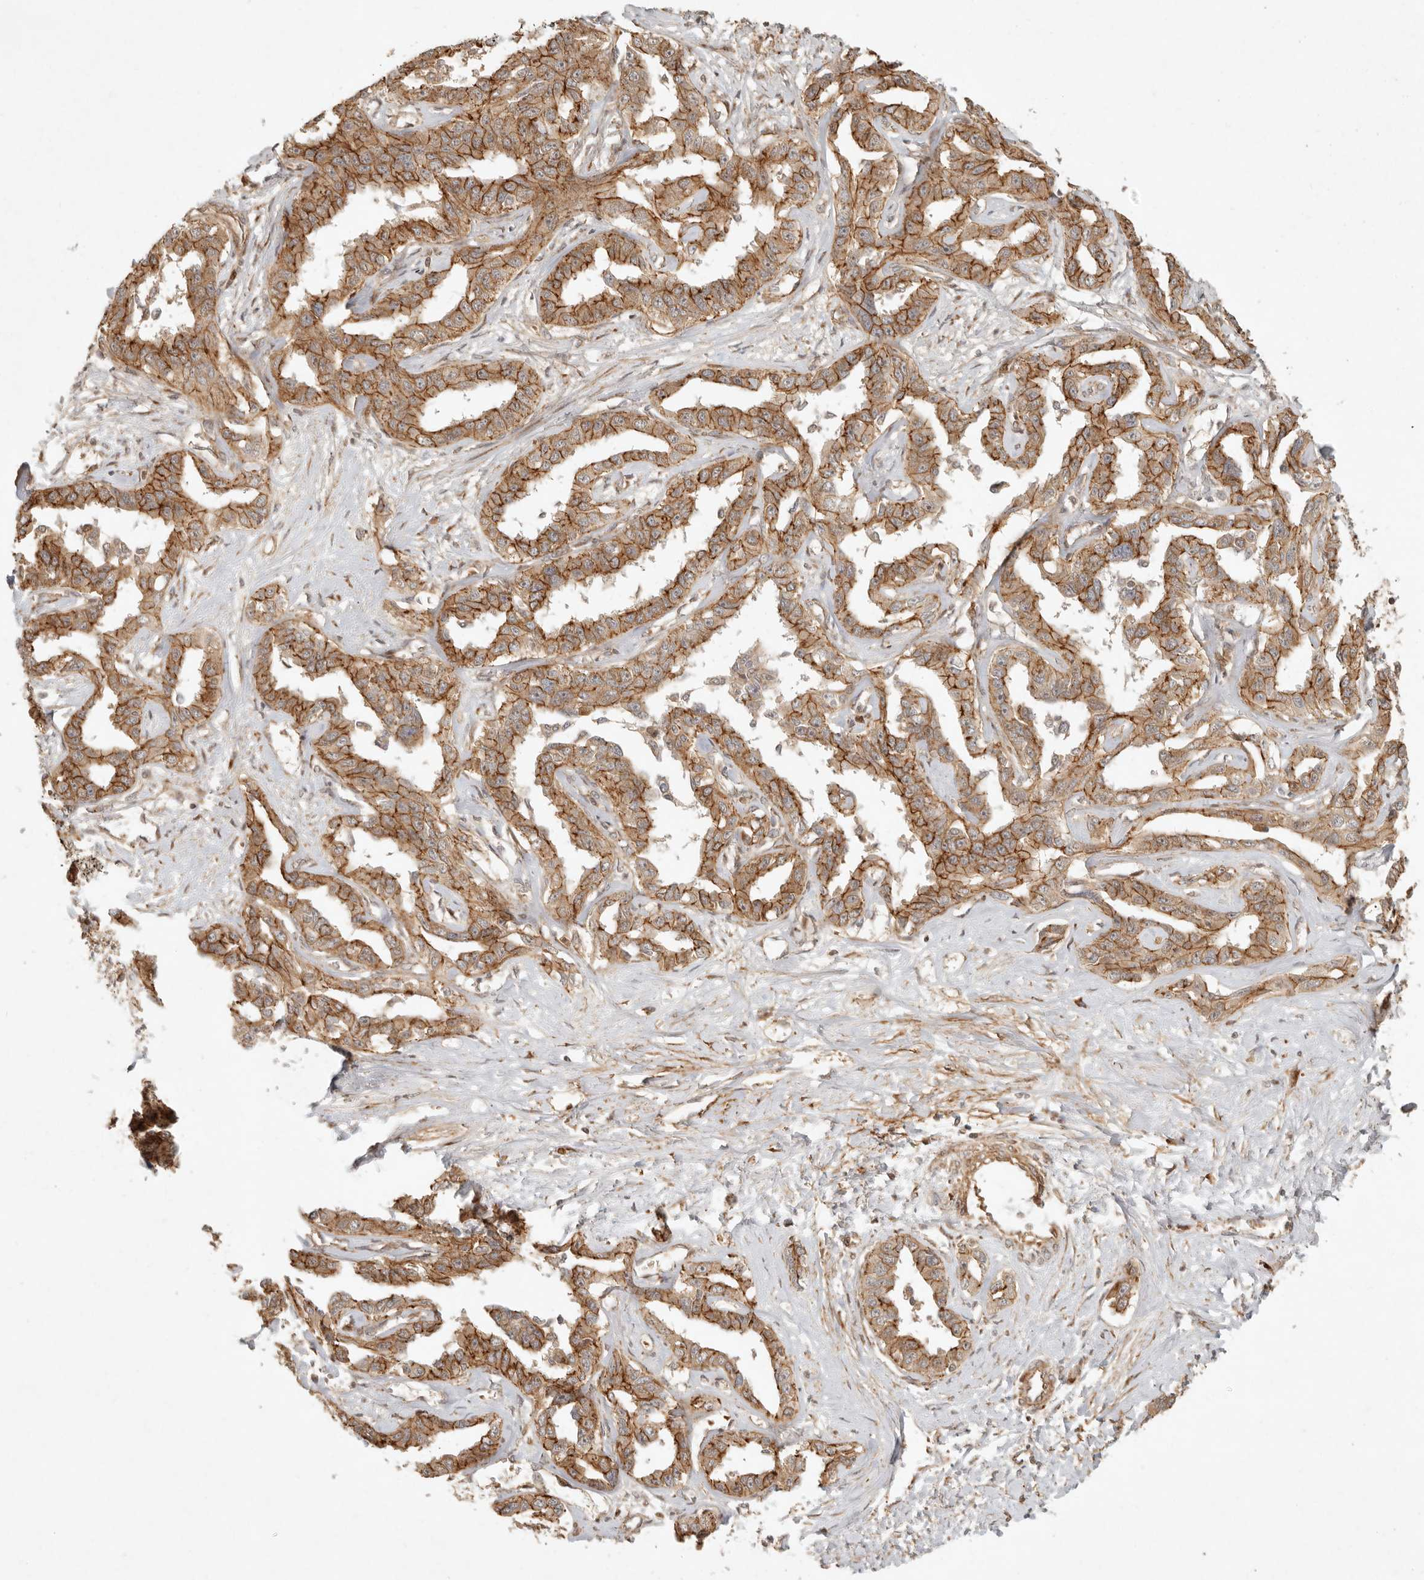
{"staining": {"intensity": "moderate", "quantity": ">75%", "location": "cytoplasmic/membranous"}, "tissue": "liver cancer", "cell_type": "Tumor cells", "image_type": "cancer", "snomed": [{"axis": "morphology", "description": "Cholangiocarcinoma"}, {"axis": "topography", "description": "Liver"}], "caption": "Immunohistochemistry image of neoplastic tissue: liver cholangiocarcinoma stained using immunohistochemistry reveals medium levels of moderate protein expression localized specifically in the cytoplasmic/membranous of tumor cells, appearing as a cytoplasmic/membranous brown color.", "gene": "KLHL38", "patient": {"sex": "male", "age": 59}}